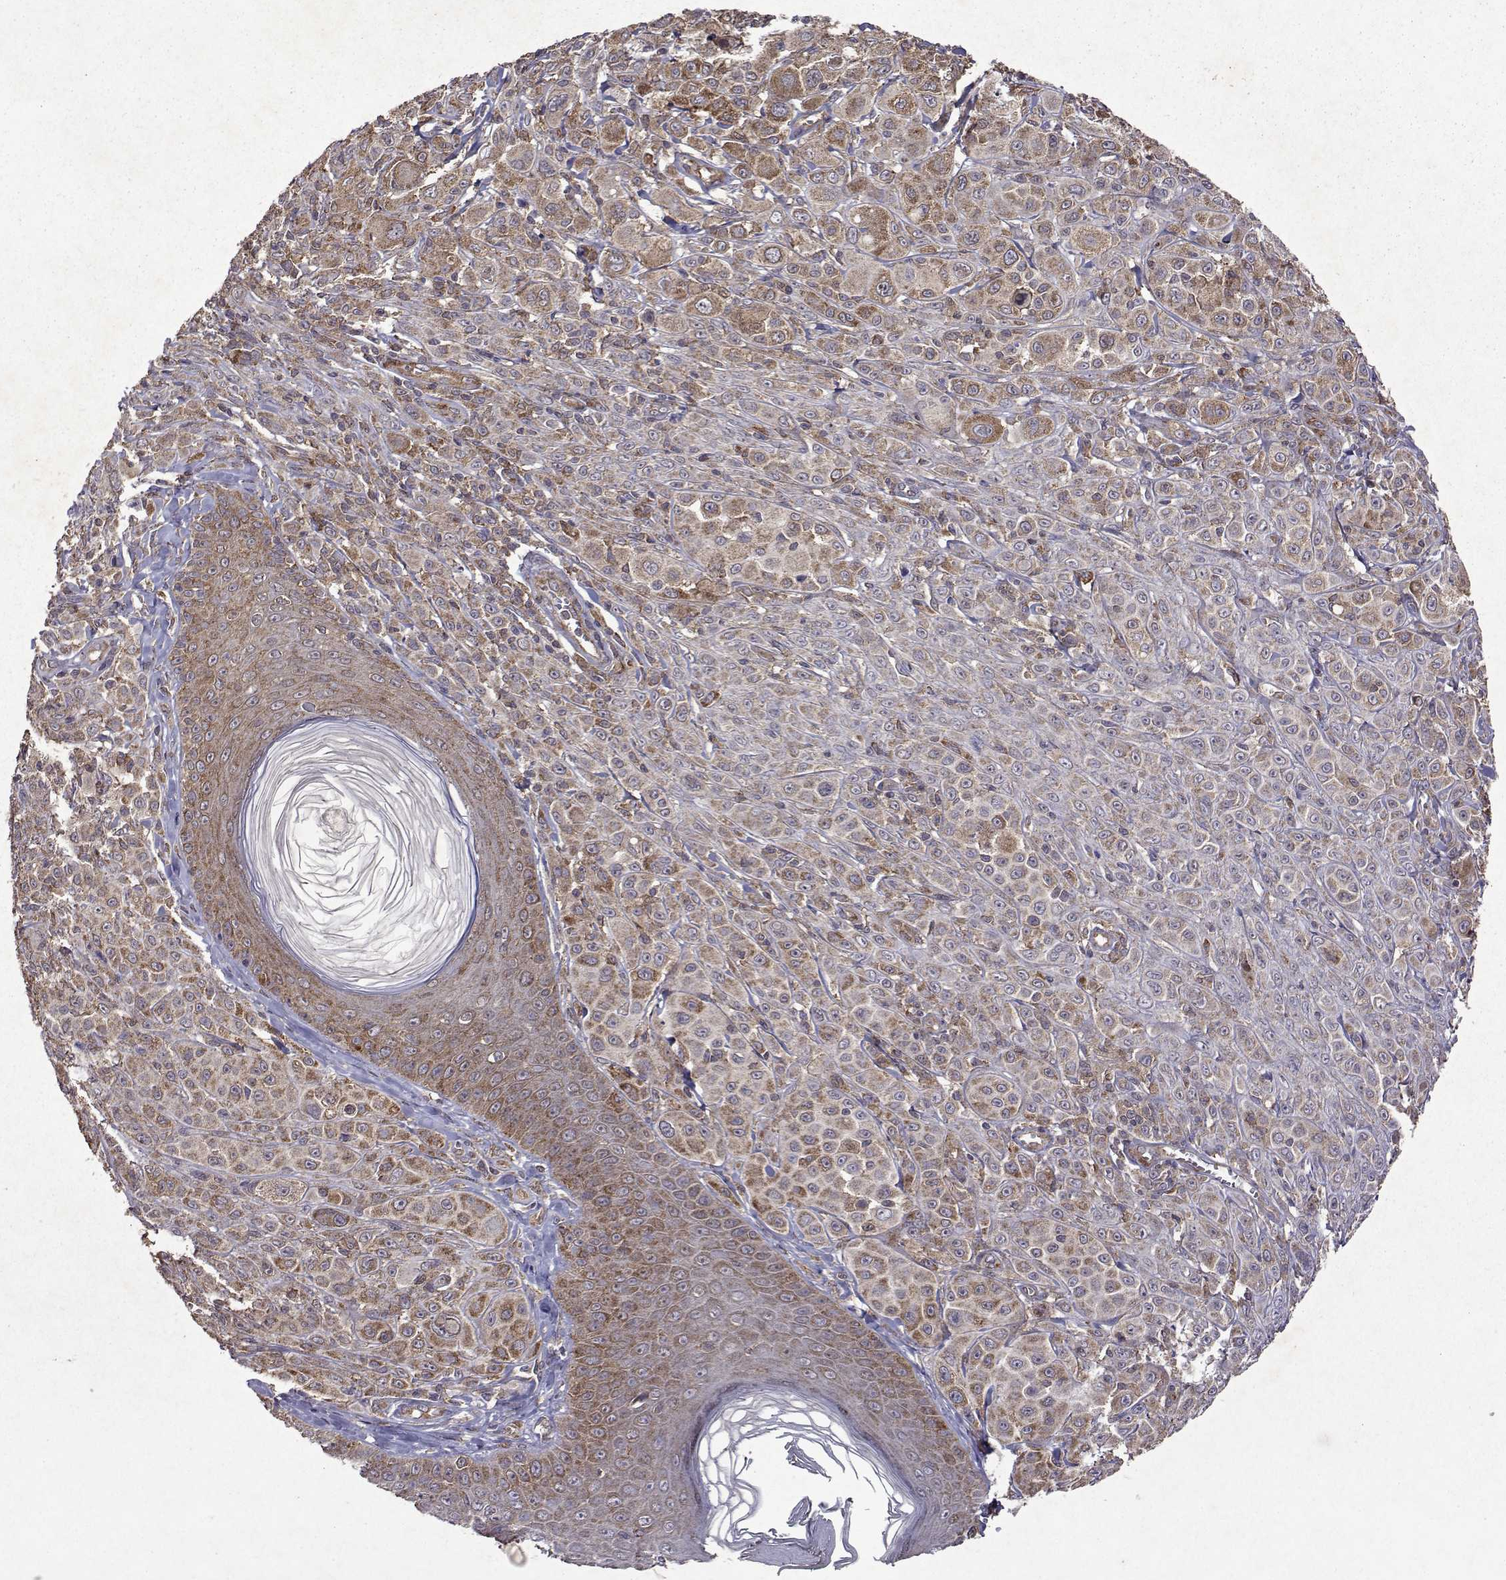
{"staining": {"intensity": "weak", "quantity": ">75%", "location": "cytoplasmic/membranous"}, "tissue": "melanoma", "cell_type": "Tumor cells", "image_type": "cancer", "snomed": [{"axis": "morphology", "description": "Malignant melanoma, NOS"}, {"axis": "topography", "description": "Skin"}], "caption": "DAB immunohistochemical staining of human malignant melanoma displays weak cytoplasmic/membranous protein positivity in about >75% of tumor cells. (brown staining indicates protein expression, while blue staining denotes nuclei).", "gene": "TARBP2", "patient": {"sex": "male", "age": 67}}